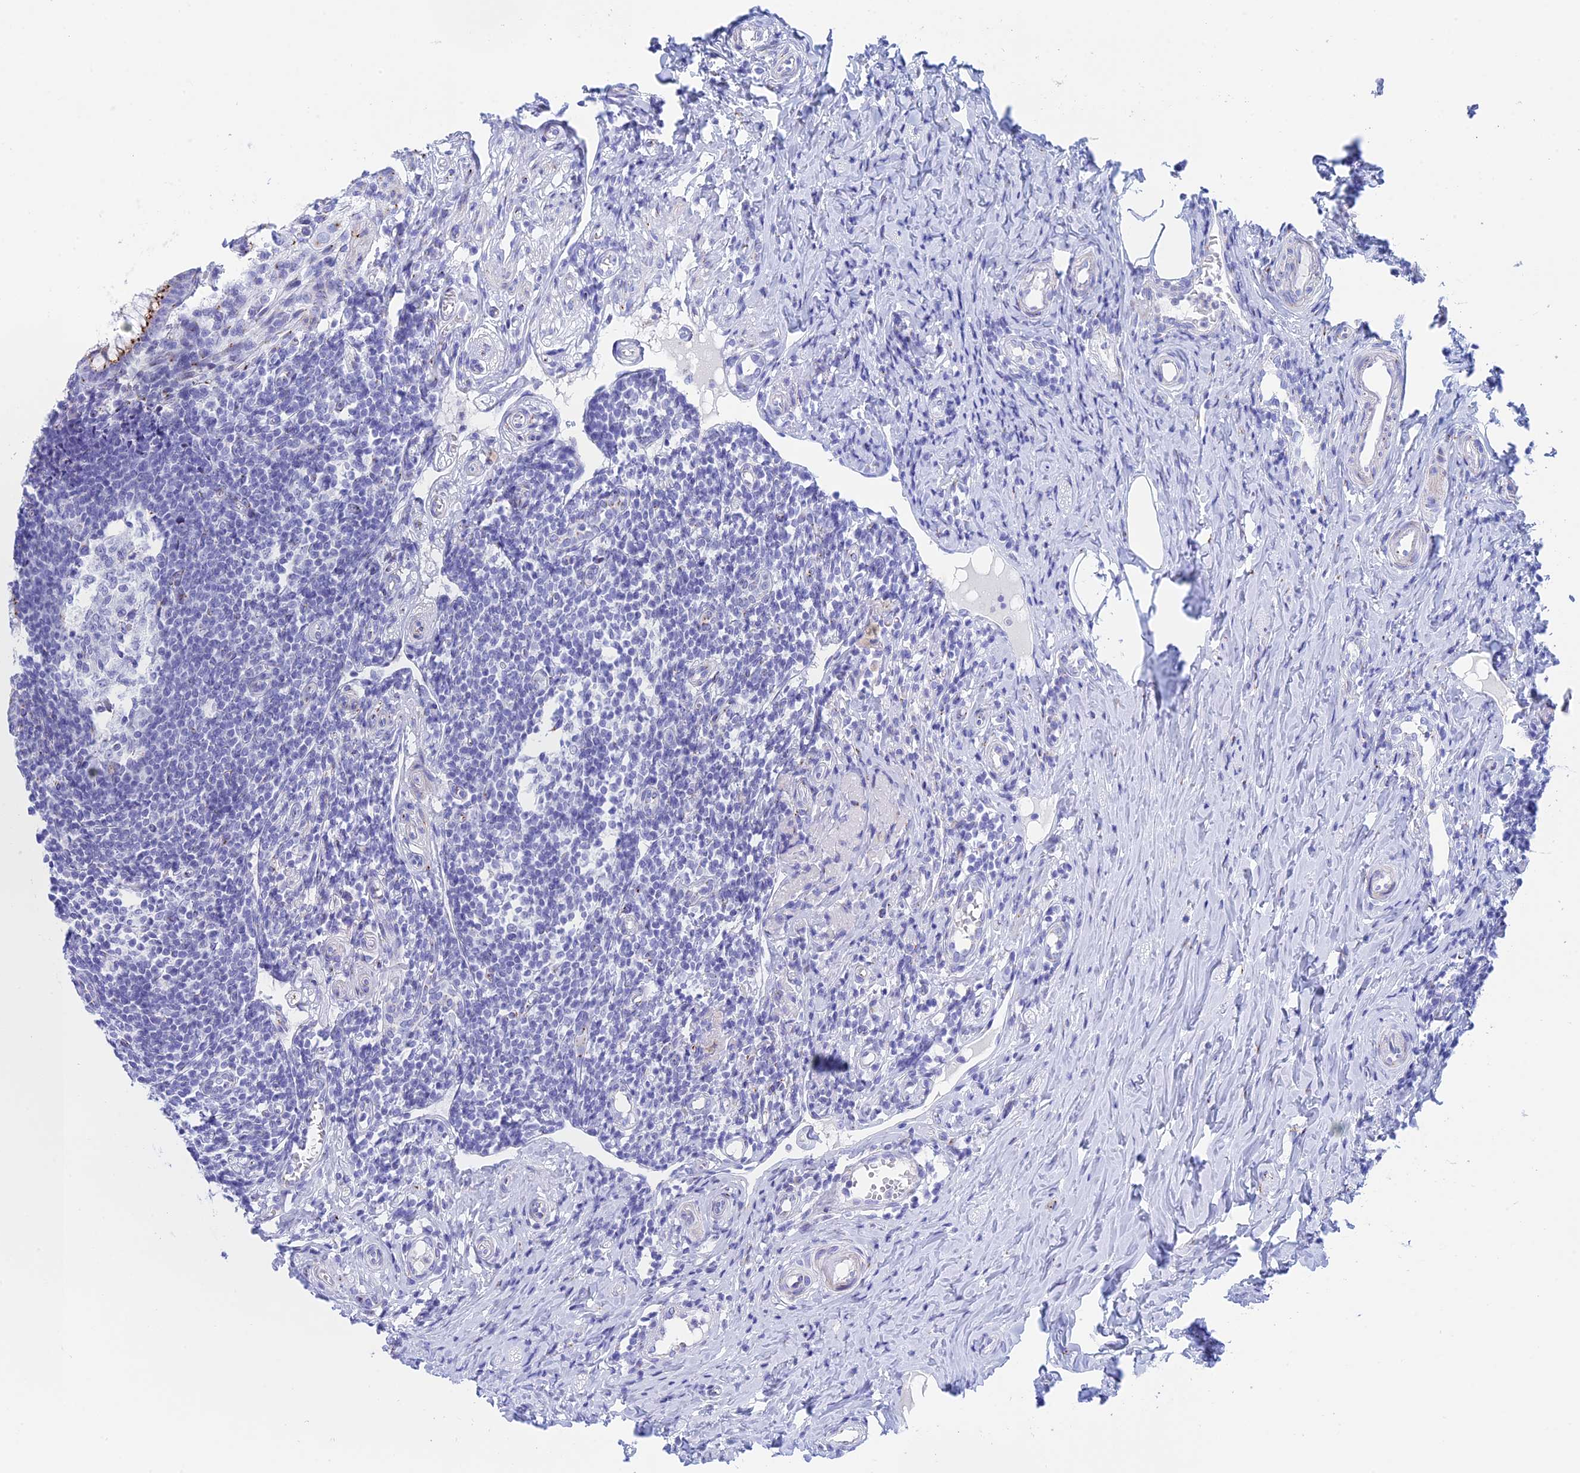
{"staining": {"intensity": "strong", "quantity": ">75%", "location": "cytoplasmic/membranous"}, "tissue": "appendix", "cell_type": "Glandular cells", "image_type": "normal", "snomed": [{"axis": "morphology", "description": "Normal tissue, NOS"}, {"axis": "topography", "description": "Appendix"}], "caption": "DAB (3,3'-diaminobenzidine) immunohistochemical staining of unremarkable appendix reveals strong cytoplasmic/membranous protein positivity in about >75% of glandular cells.", "gene": "ERICH4", "patient": {"sex": "female", "age": 33}}